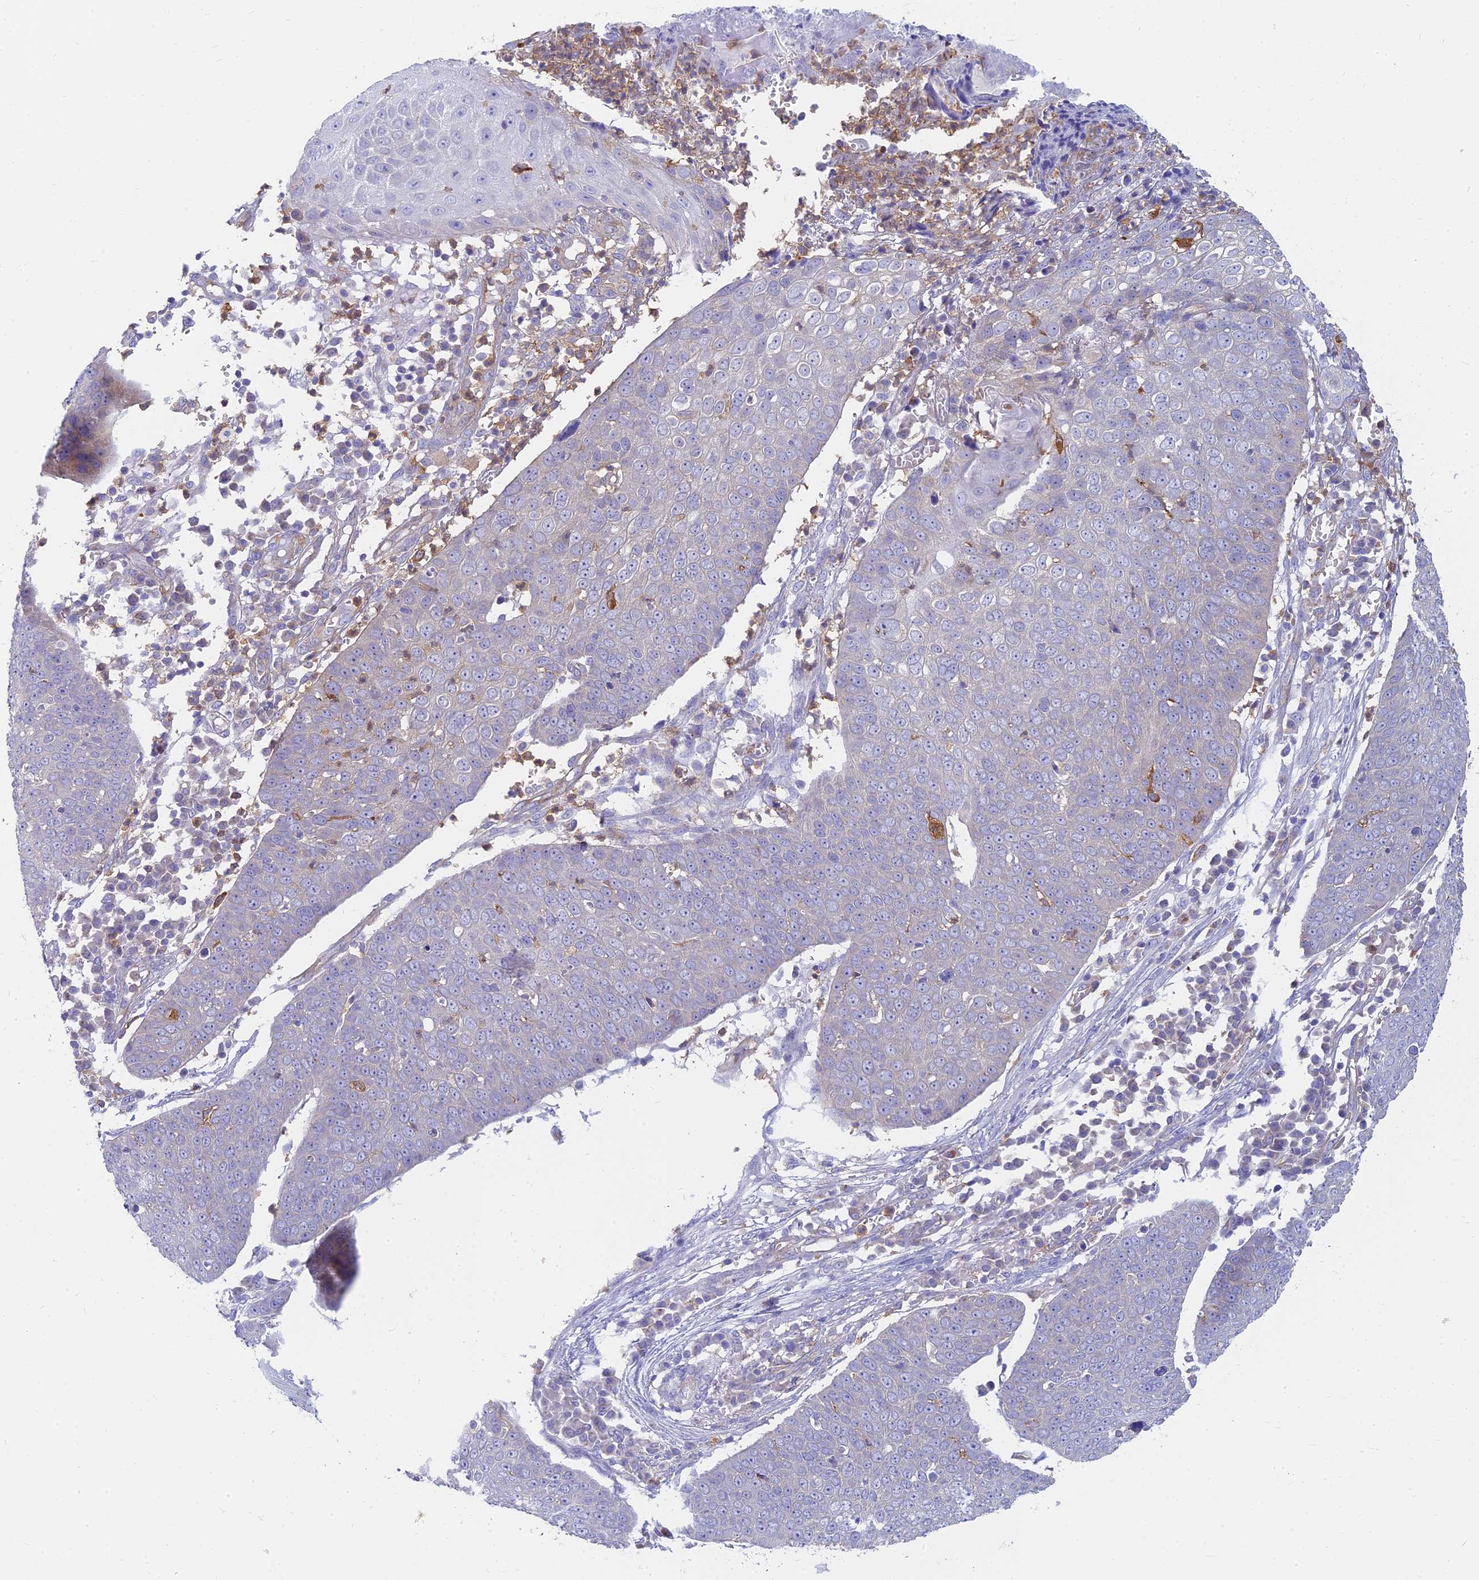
{"staining": {"intensity": "negative", "quantity": "none", "location": "none"}, "tissue": "skin cancer", "cell_type": "Tumor cells", "image_type": "cancer", "snomed": [{"axis": "morphology", "description": "Squamous cell carcinoma, NOS"}, {"axis": "topography", "description": "Skin"}], "caption": "Skin squamous cell carcinoma was stained to show a protein in brown. There is no significant staining in tumor cells.", "gene": "STRN4", "patient": {"sex": "male", "age": 71}}